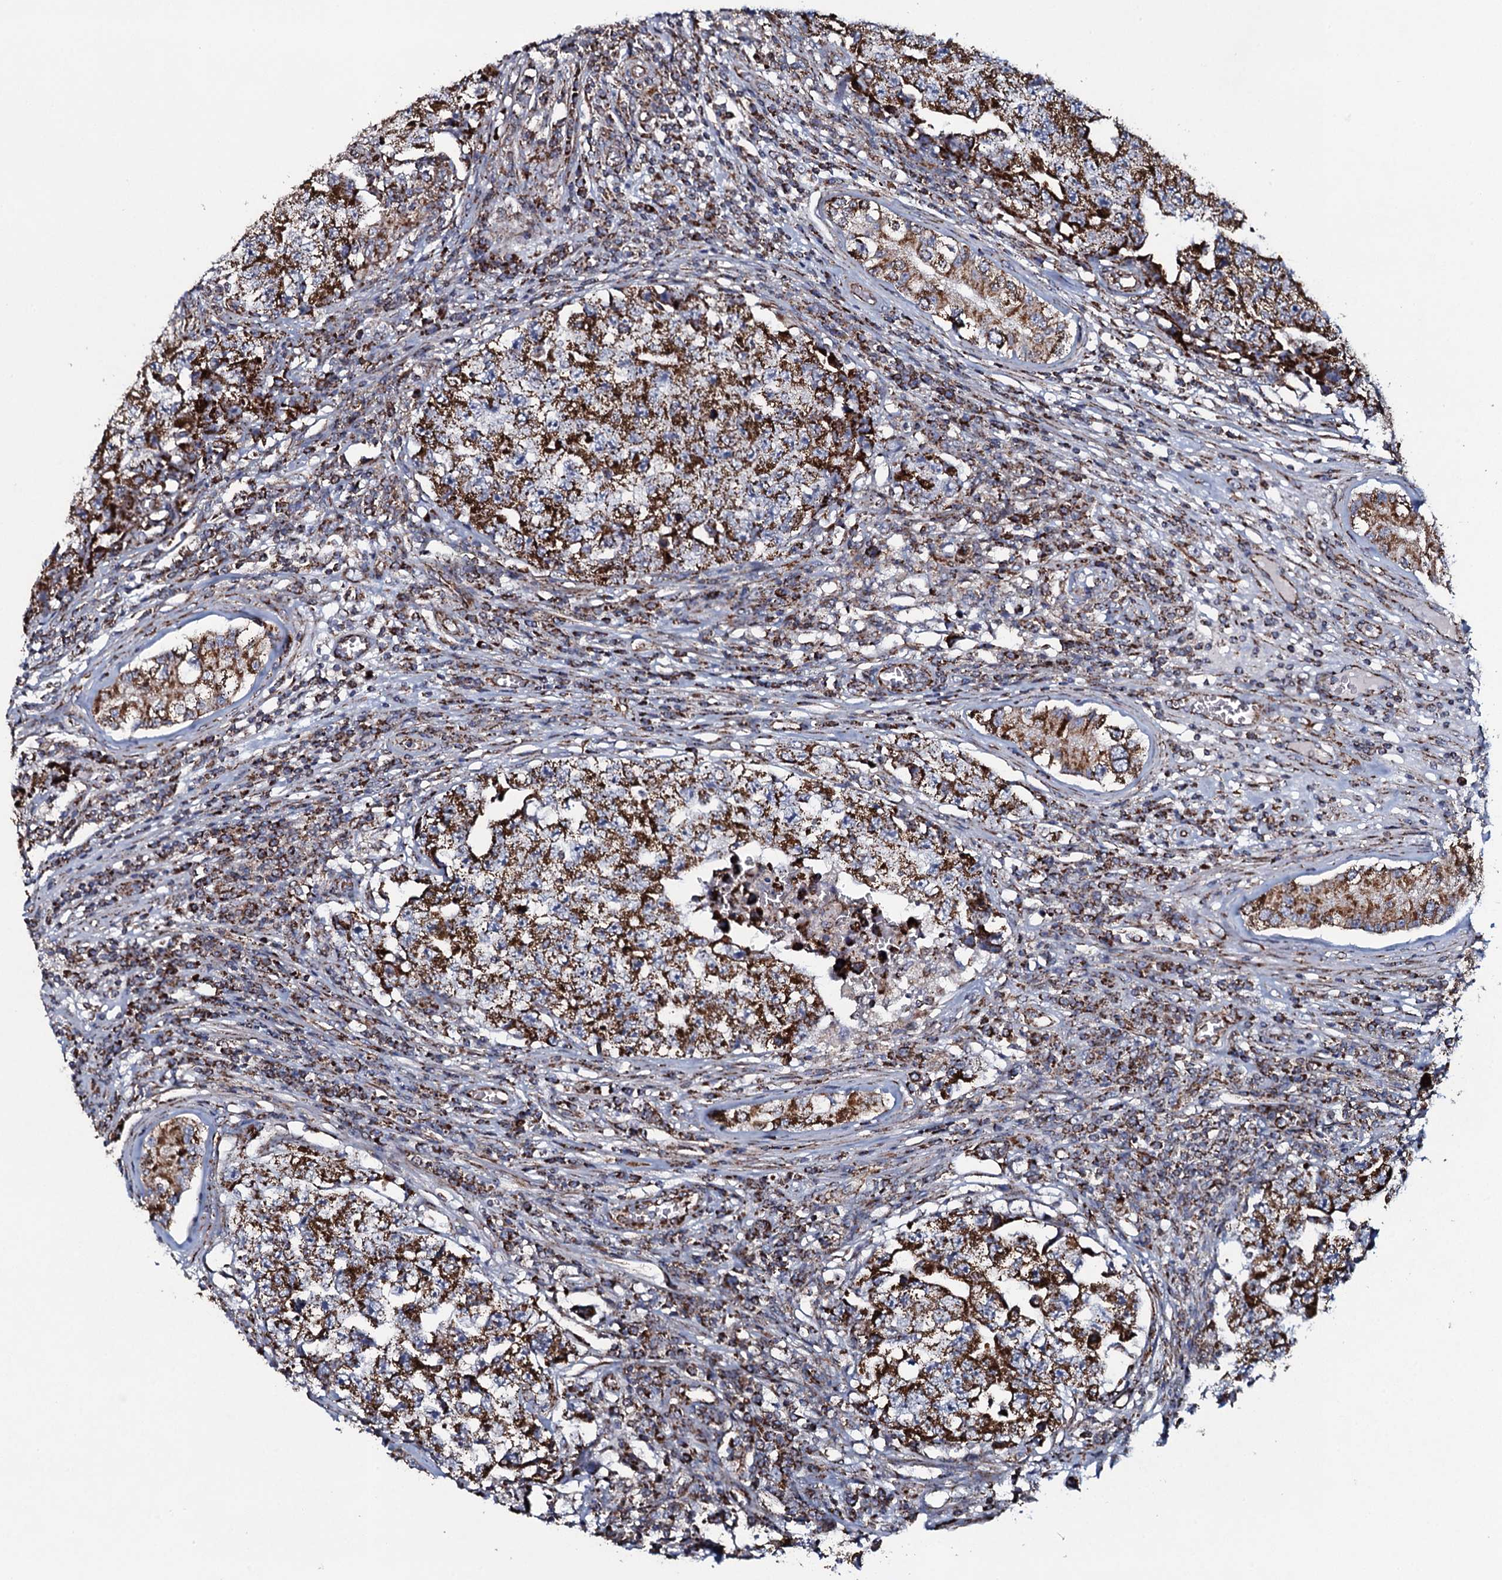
{"staining": {"intensity": "strong", "quantity": ">75%", "location": "cytoplasmic/membranous"}, "tissue": "testis cancer", "cell_type": "Tumor cells", "image_type": "cancer", "snomed": [{"axis": "morphology", "description": "Carcinoma, Embryonal, NOS"}, {"axis": "topography", "description": "Testis"}], "caption": "Immunohistochemical staining of human testis embryonal carcinoma demonstrates high levels of strong cytoplasmic/membranous protein expression in approximately >75% of tumor cells.", "gene": "EVC2", "patient": {"sex": "male", "age": 17}}